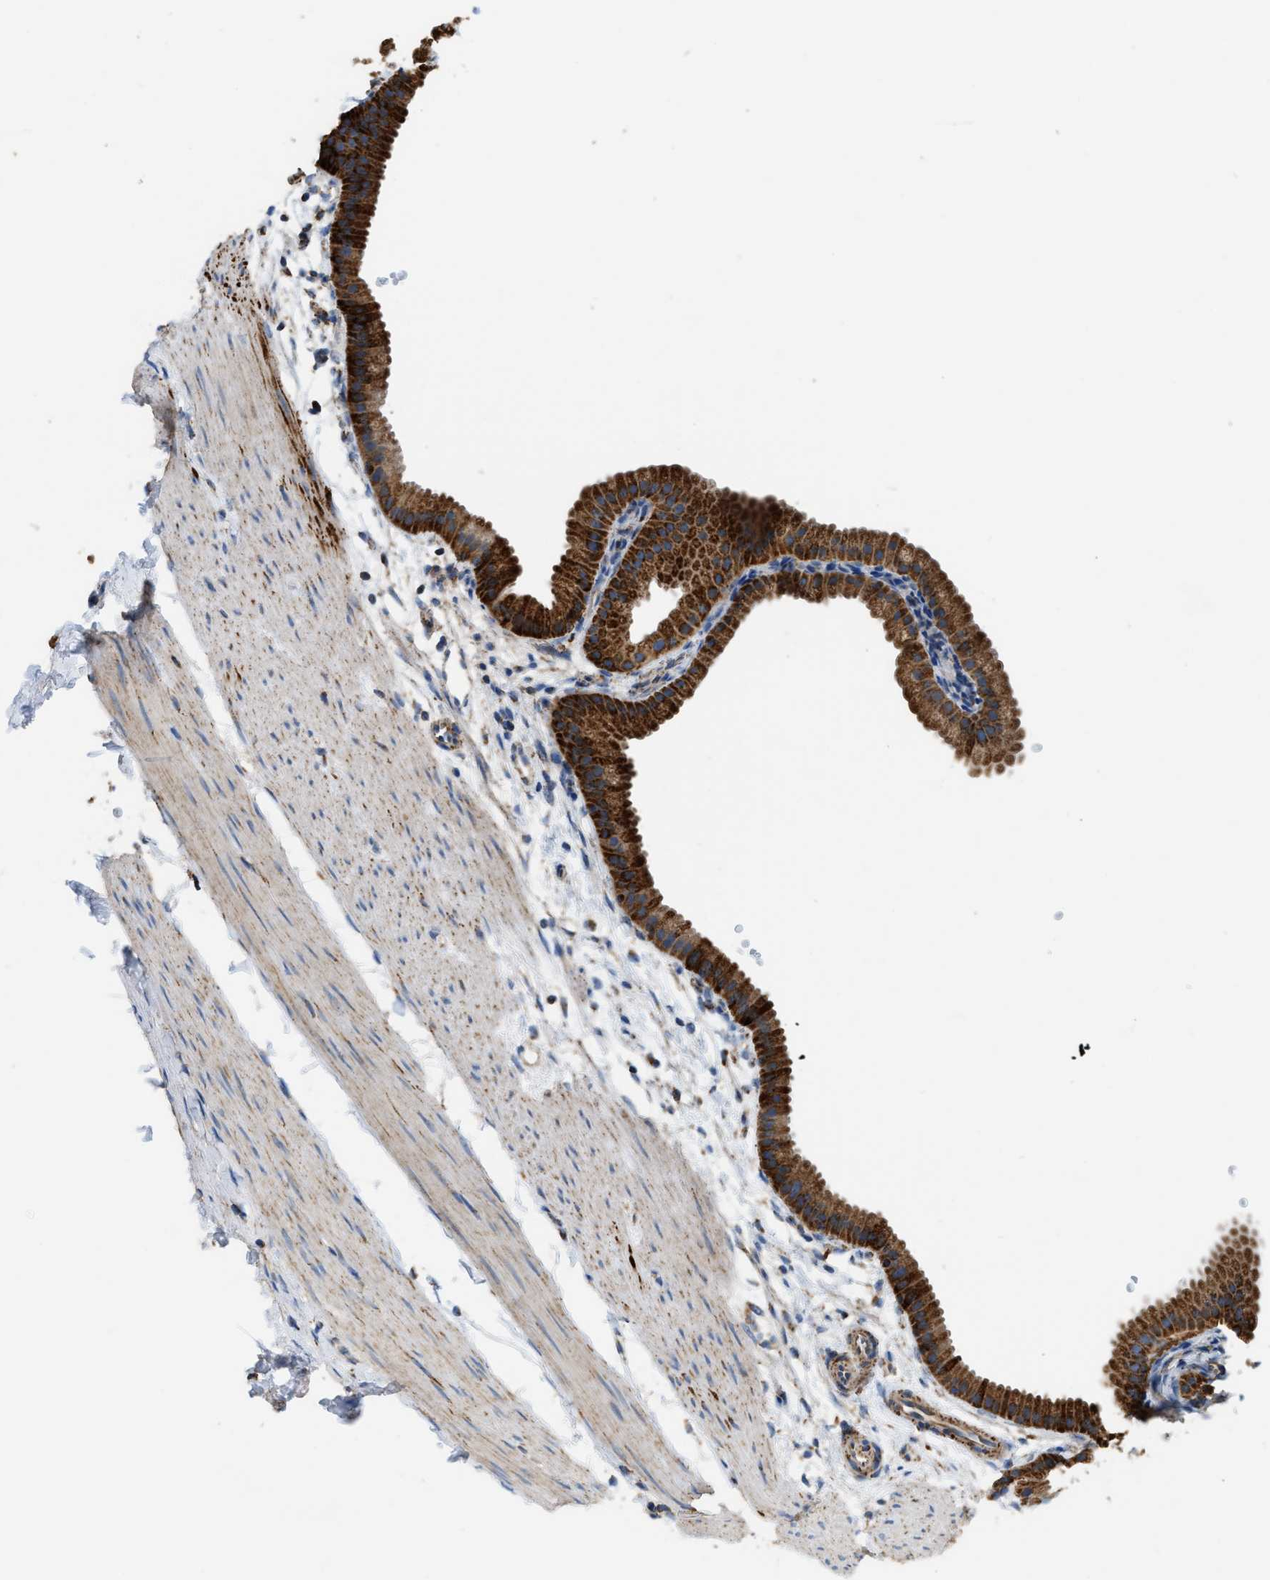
{"staining": {"intensity": "strong", "quantity": ">75%", "location": "cytoplasmic/membranous"}, "tissue": "gallbladder", "cell_type": "Glandular cells", "image_type": "normal", "snomed": [{"axis": "morphology", "description": "Normal tissue, NOS"}, {"axis": "topography", "description": "Gallbladder"}], "caption": "An image showing strong cytoplasmic/membranous positivity in about >75% of glandular cells in normal gallbladder, as visualized by brown immunohistochemical staining.", "gene": "ETFB", "patient": {"sex": "female", "age": 64}}